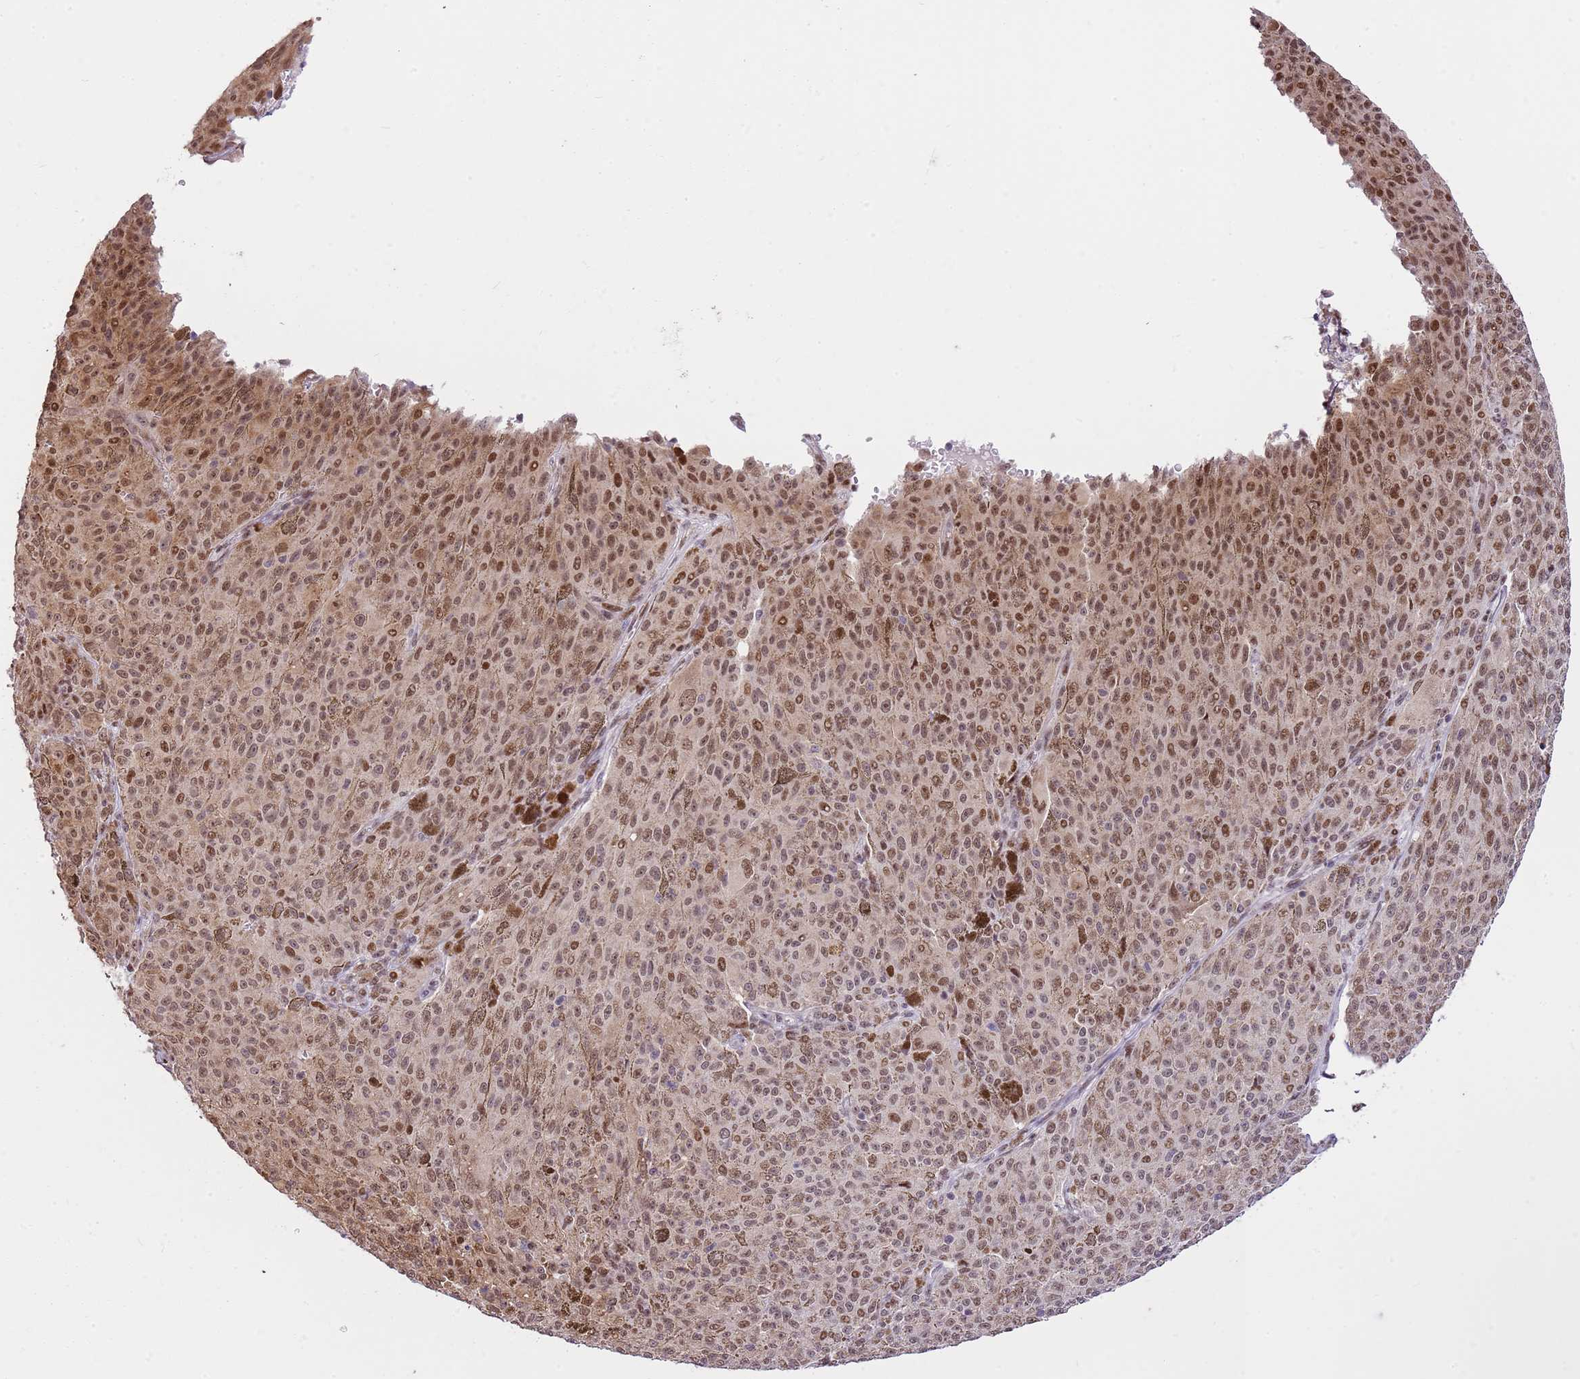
{"staining": {"intensity": "moderate", "quantity": ">75%", "location": "nuclear"}, "tissue": "melanoma", "cell_type": "Tumor cells", "image_type": "cancer", "snomed": [{"axis": "morphology", "description": "Malignant melanoma, NOS"}, {"axis": "topography", "description": "Skin"}], "caption": "An immunohistochemistry histopathology image of tumor tissue is shown. Protein staining in brown labels moderate nuclear positivity in melanoma within tumor cells.", "gene": "RFK", "patient": {"sex": "female", "age": 52}}